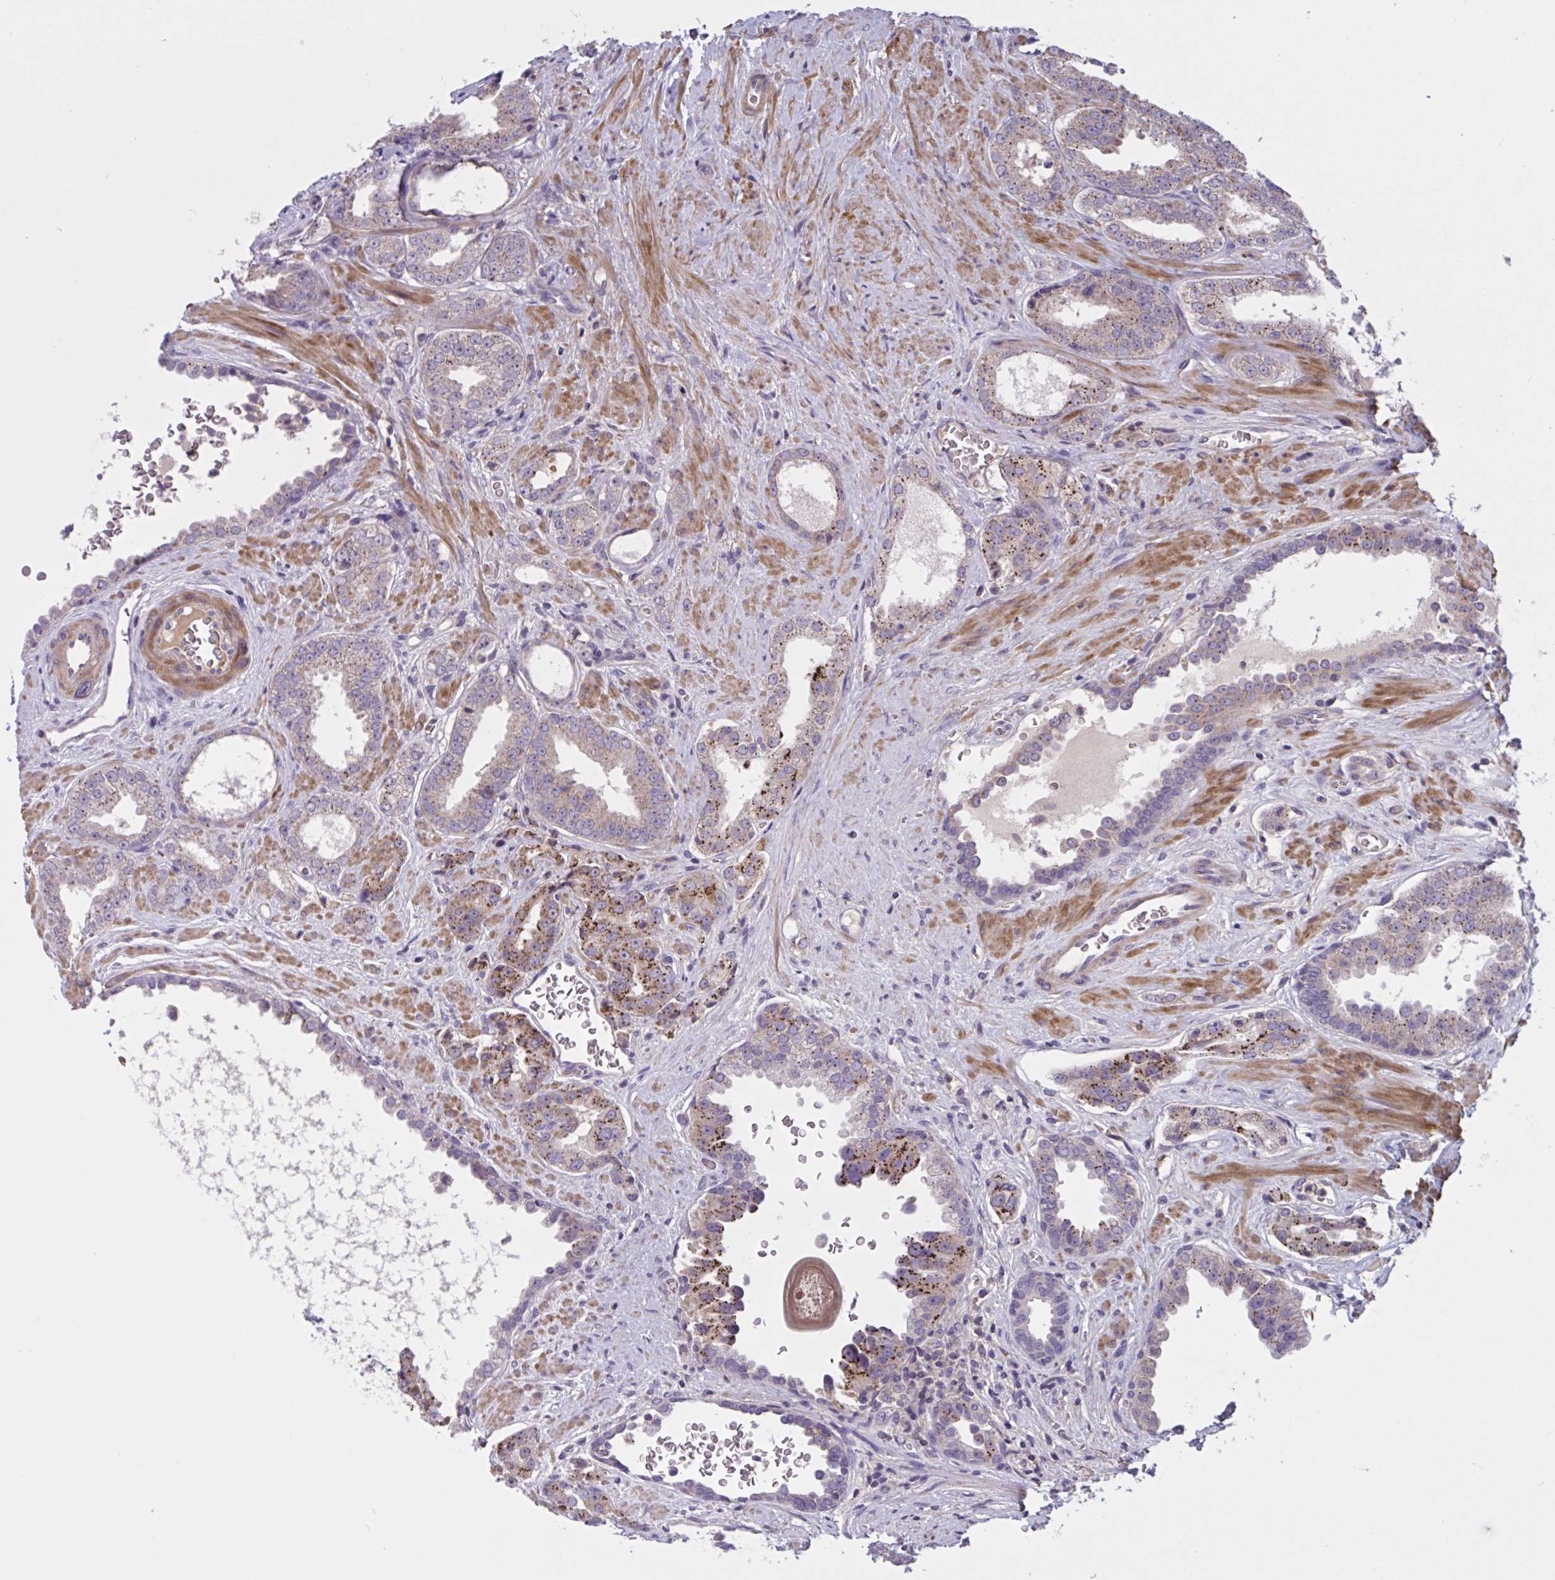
{"staining": {"intensity": "moderate", "quantity": "<25%", "location": "cytoplasmic/membranous"}, "tissue": "prostate cancer", "cell_type": "Tumor cells", "image_type": "cancer", "snomed": [{"axis": "morphology", "description": "Adenocarcinoma, Low grade"}, {"axis": "topography", "description": "Prostate"}], "caption": "Immunohistochemistry (IHC) (DAB (3,3'-diaminobenzidine)) staining of prostate low-grade adenocarcinoma exhibits moderate cytoplasmic/membranous protein expression in approximately <25% of tumor cells.", "gene": "WNT9B", "patient": {"sex": "male", "age": 67}}